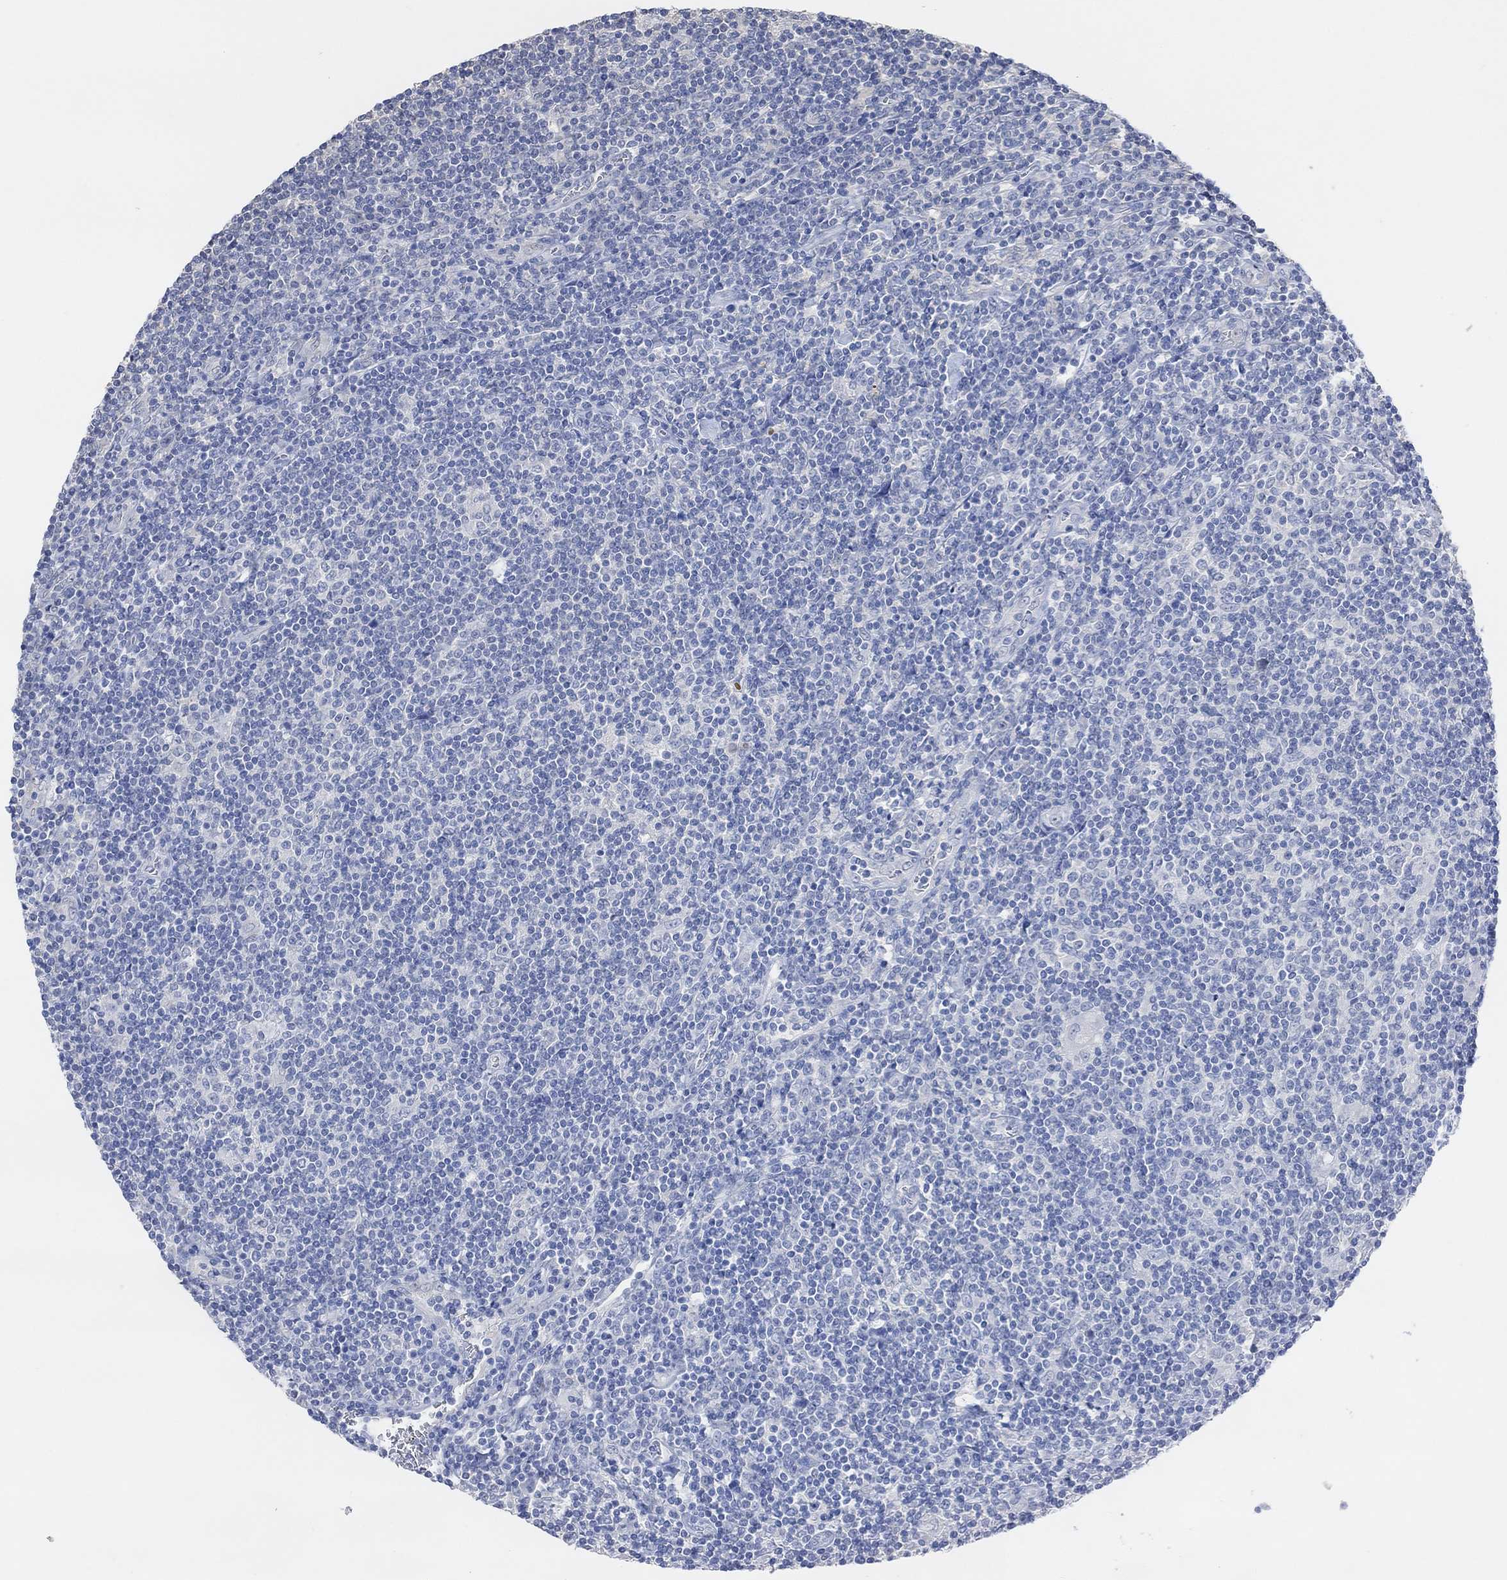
{"staining": {"intensity": "negative", "quantity": "none", "location": "none"}, "tissue": "lymphoma", "cell_type": "Tumor cells", "image_type": "cancer", "snomed": [{"axis": "morphology", "description": "Hodgkin's disease, NOS"}, {"axis": "topography", "description": "Lymph node"}], "caption": "Immunohistochemistry (IHC) image of human lymphoma stained for a protein (brown), which exhibits no positivity in tumor cells. (DAB (3,3'-diaminobenzidine) IHC visualized using brightfield microscopy, high magnification).", "gene": "MUC1", "patient": {"sex": "male", "age": 40}}